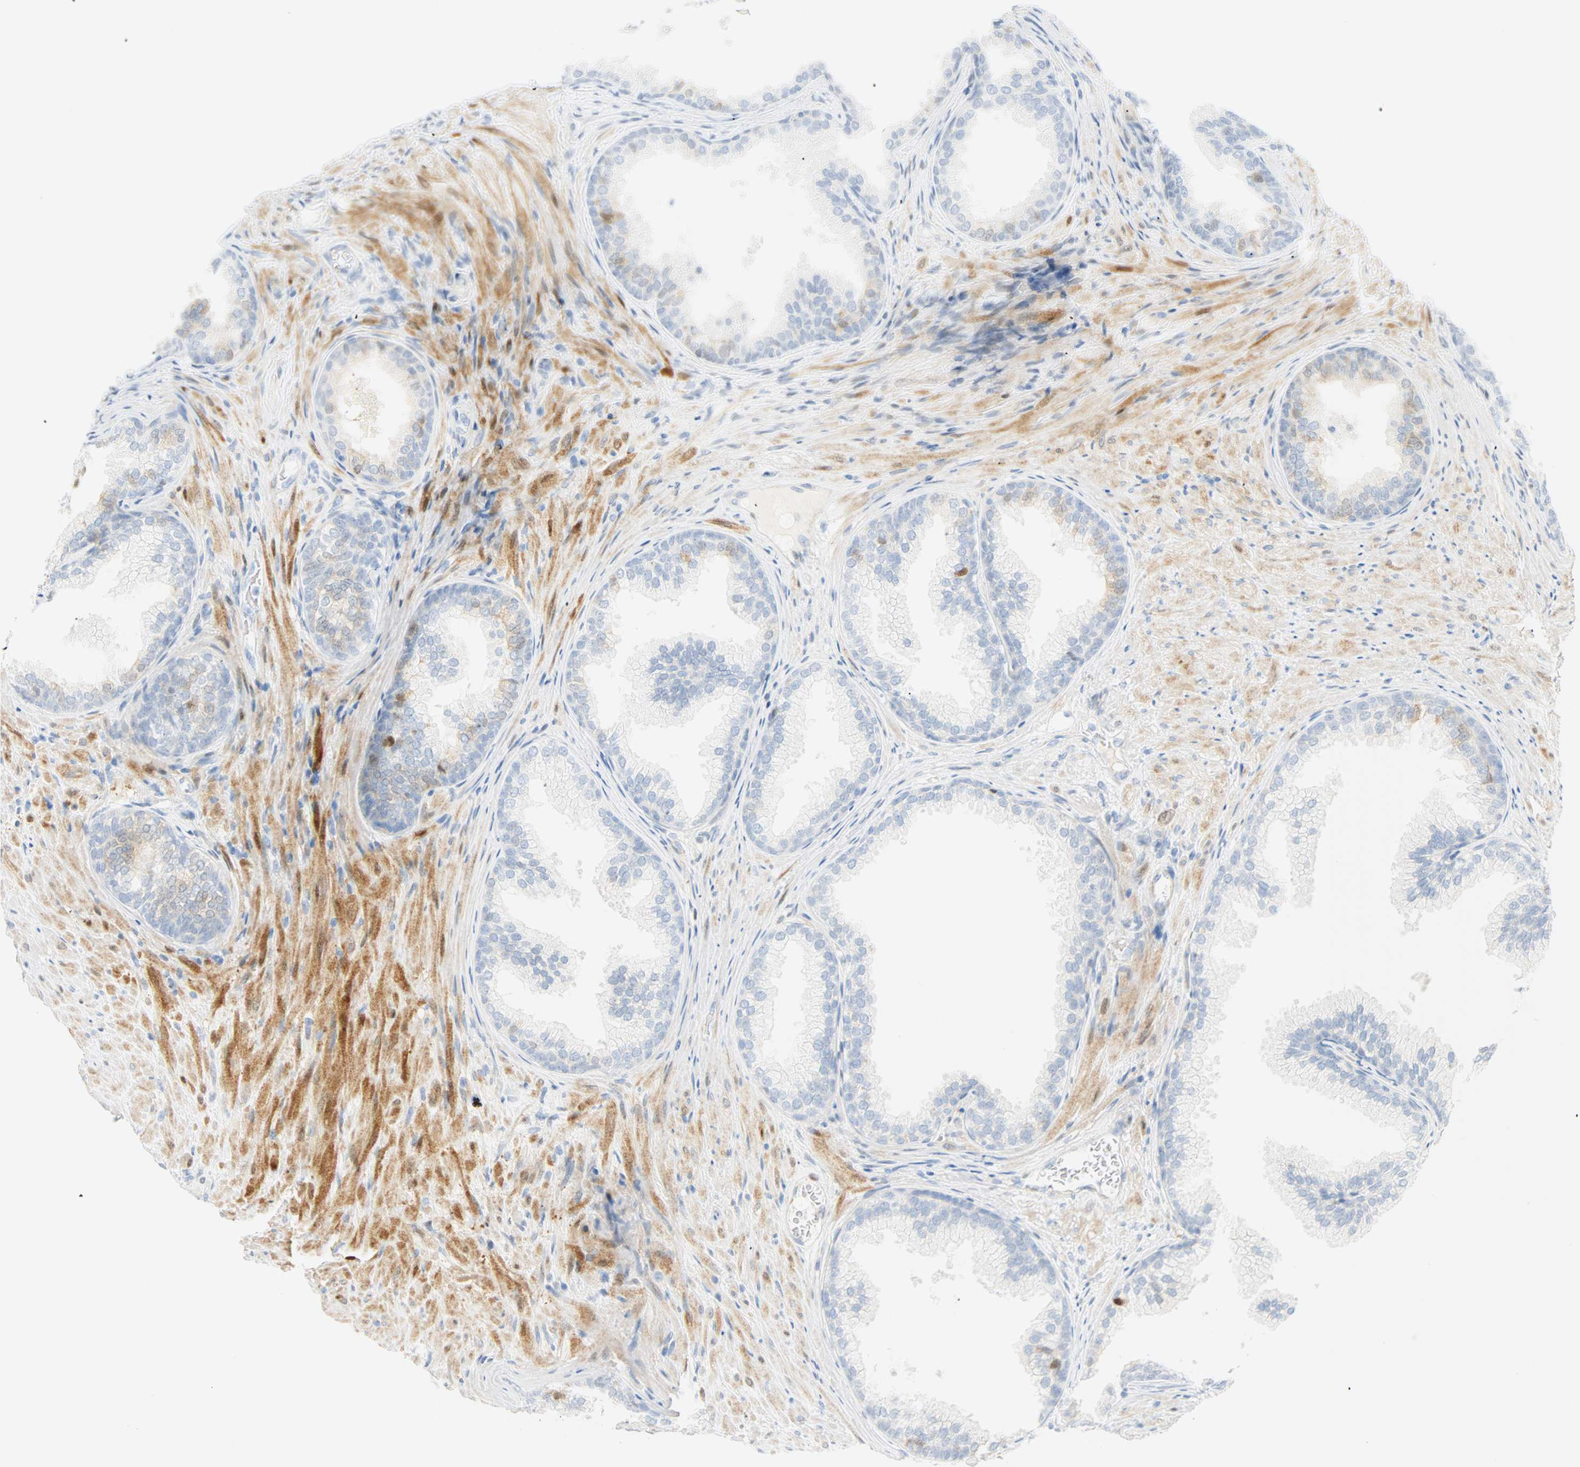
{"staining": {"intensity": "negative", "quantity": "none", "location": "none"}, "tissue": "prostate", "cell_type": "Glandular cells", "image_type": "normal", "snomed": [{"axis": "morphology", "description": "Normal tissue, NOS"}, {"axis": "topography", "description": "Prostate"}], "caption": "A photomicrograph of prostate stained for a protein shows no brown staining in glandular cells. The staining is performed using DAB (3,3'-diaminobenzidine) brown chromogen with nuclei counter-stained in using hematoxylin.", "gene": "SELENBP1", "patient": {"sex": "male", "age": 76}}